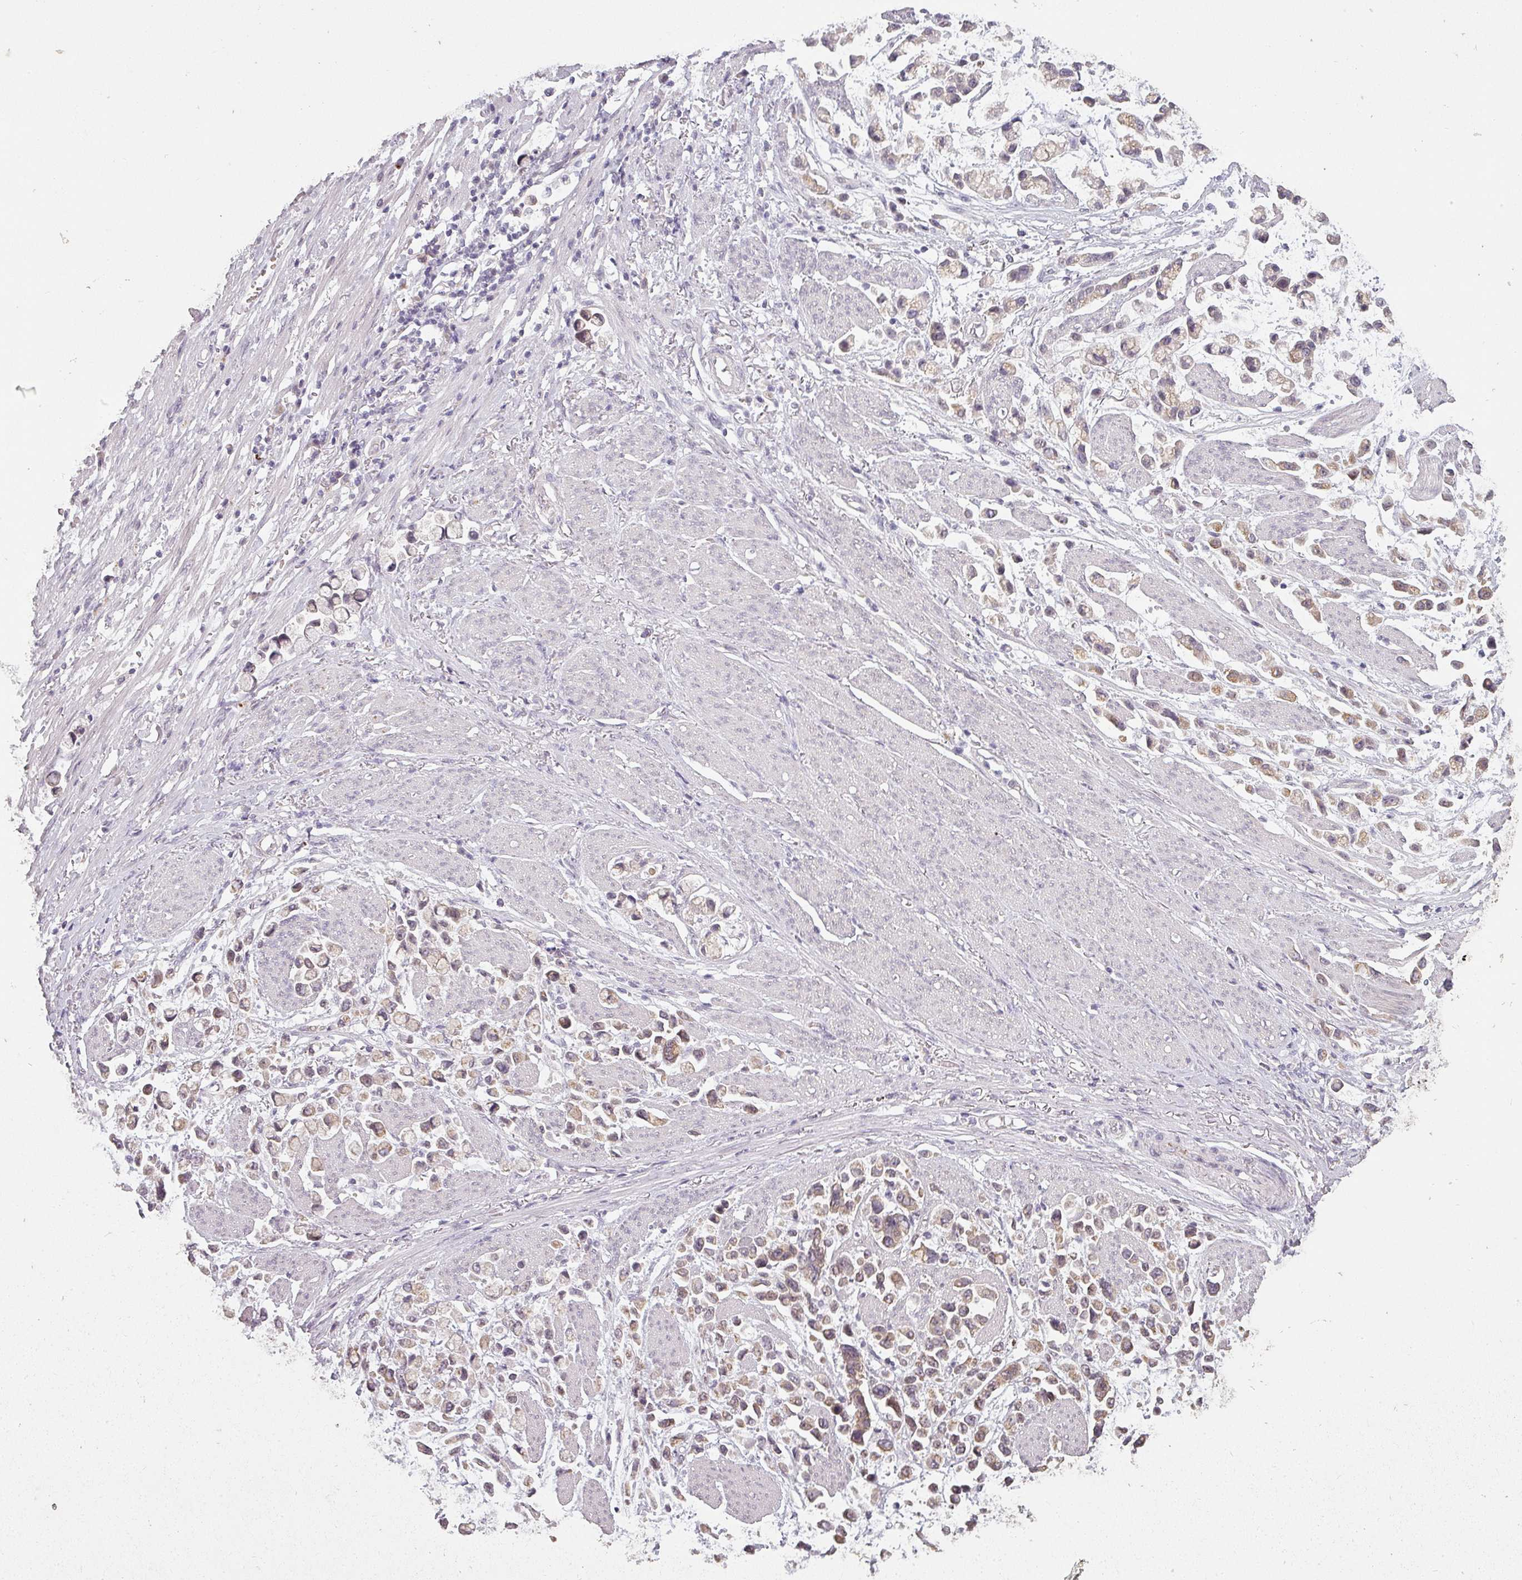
{"staining": {"intensity": "weak", "quantity": ">75%", "location": "cytoplasmic/membranous"}, "tissue": "stomach cancer", "cell_type": "Tumor cells", "image_type": "cancer", "snomed": [{"axis": "morphology", "description": "Adenocarcinoma, NOS"}, {"axis": "topography", "description": "Stomach"}], "caption": "Stomach cancer stained for a protein (brown) exhibits weak cytoplasmic/membranous positive staining in approximately >75% of tumor cells.", "gene": "LYPLA1", "patient": {"sex": "female", "age": 81}}